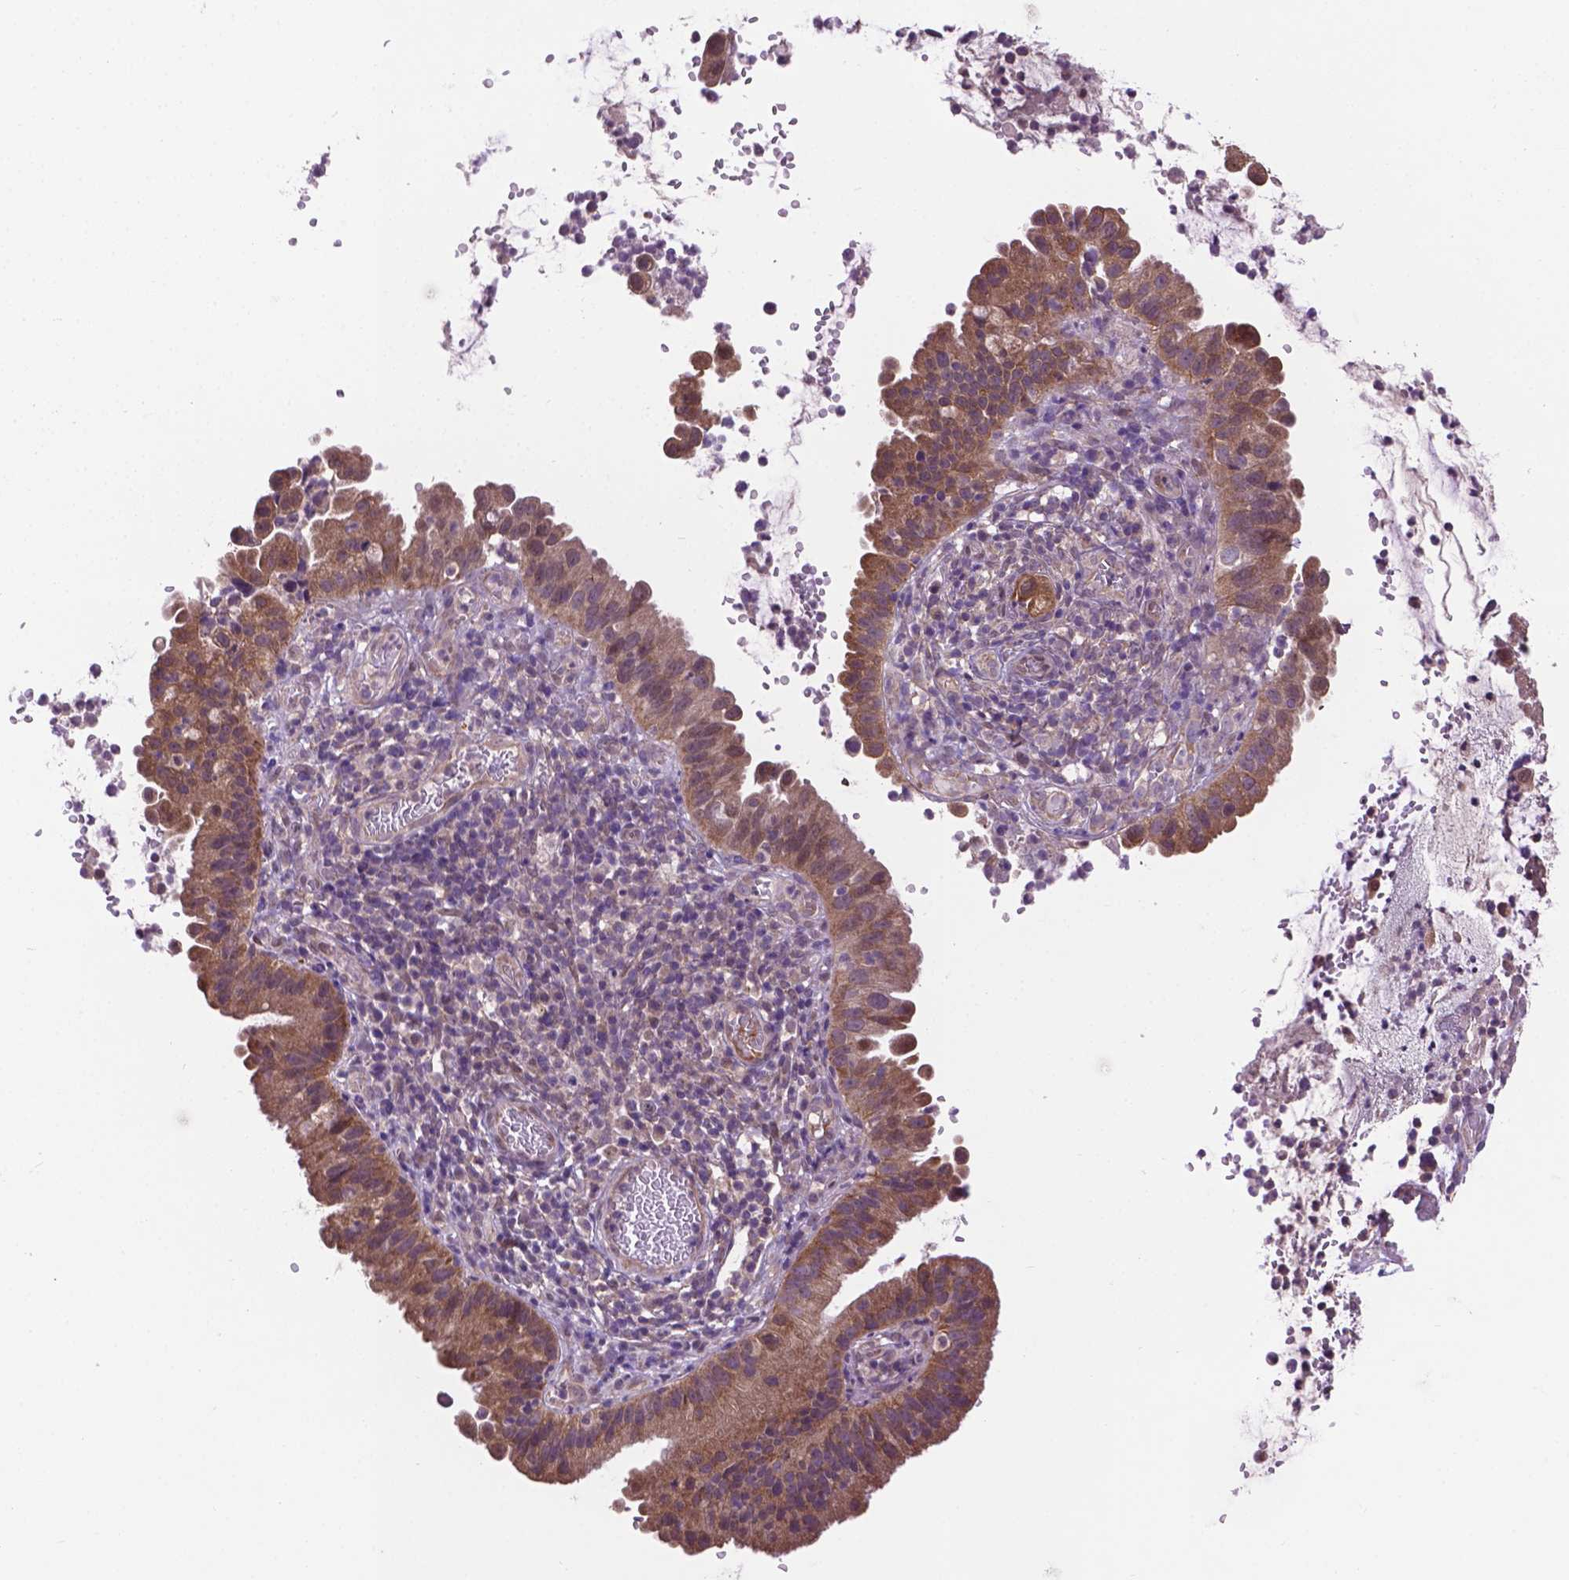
{"staining": {"intensity": "moderate", "quantity": ">75%", "location": "cytoplasmic/membranous"}, "tissue": "cervical cancer", "cell_type": "Tumor cells", "image_type": "cancer", "snomed": [{"axis": "morphology", "description": "Adenocarcinoma, NOS"}, {"axis": "topography", "description": "Cervix"}], "caption": "Brown immunohistochemical staining in human adenocarcinoma (cervical) demonstrates moderate cytoplasmic/membranous positivity in about >75% of tumor cells. The staining is performed using DAB (3,3'-diaminobenzidine) brown chromogen to label protein expression. The nuclei are counter-stained blue using hematoxylin.", "gene": "IRF6", "patient": {"sex": "female", "age": 34}}